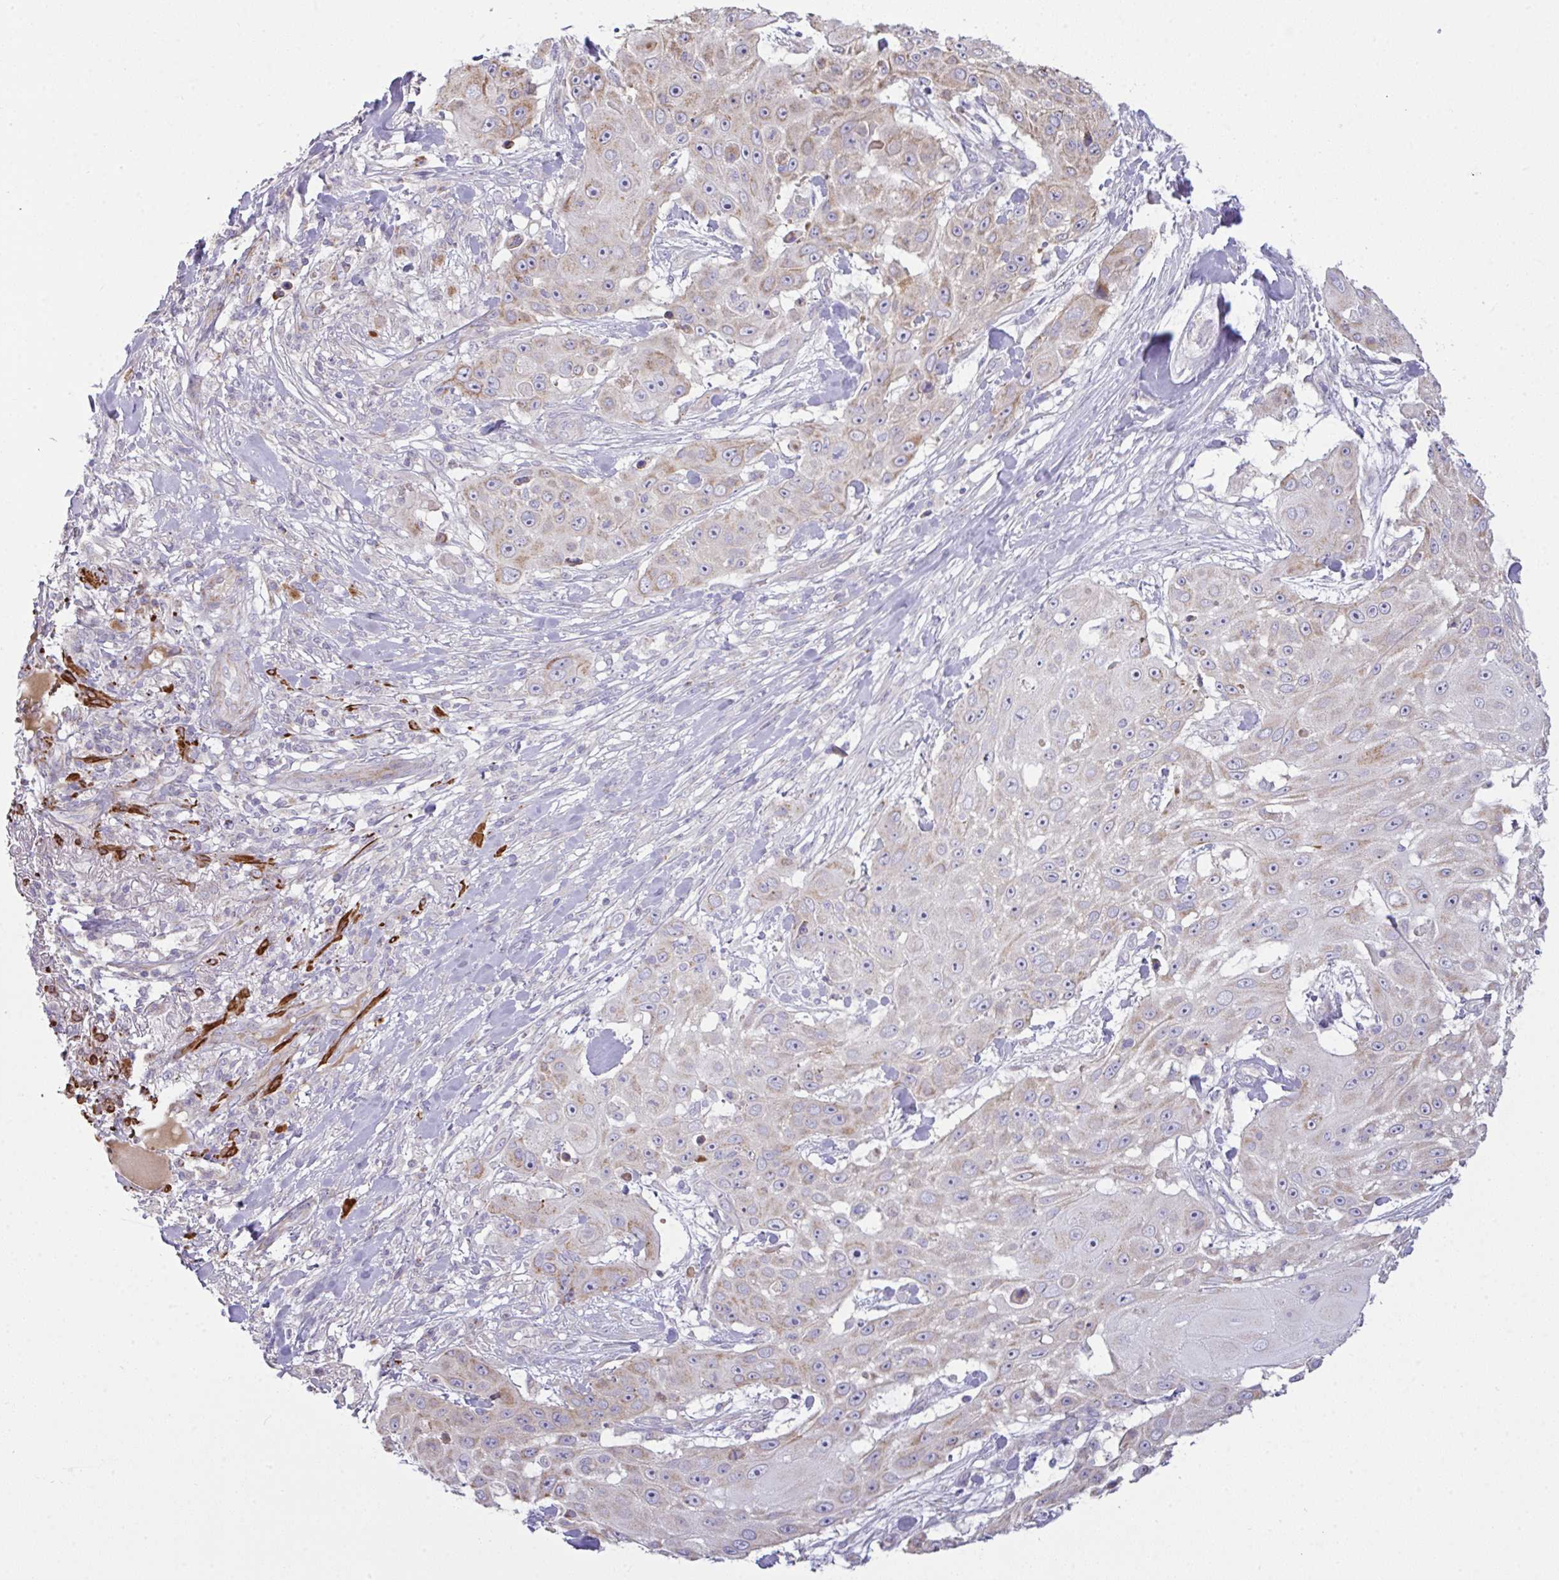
{"staining": {"intensity": "moderate", "quantity": "25%-75%", "location": "cytoplasmic/membranous"}, "tissue": "skin cancer", "cell_type": "Tumor cells", "image_type": "cancer", "snomed": [{"axis": "morphology", "description": "Squamous cell carcinoma, NOS"}, {"axis": "topography", "description": "Skin"}], "caption": "Skin cancer stained for a protein (brown) reveals moderate cytoplasmic/membranous positive staining in approximately 25%-75% of tumor cells.", "gene": "CHDH", "patient": {"sex": "female", "age": 86}}